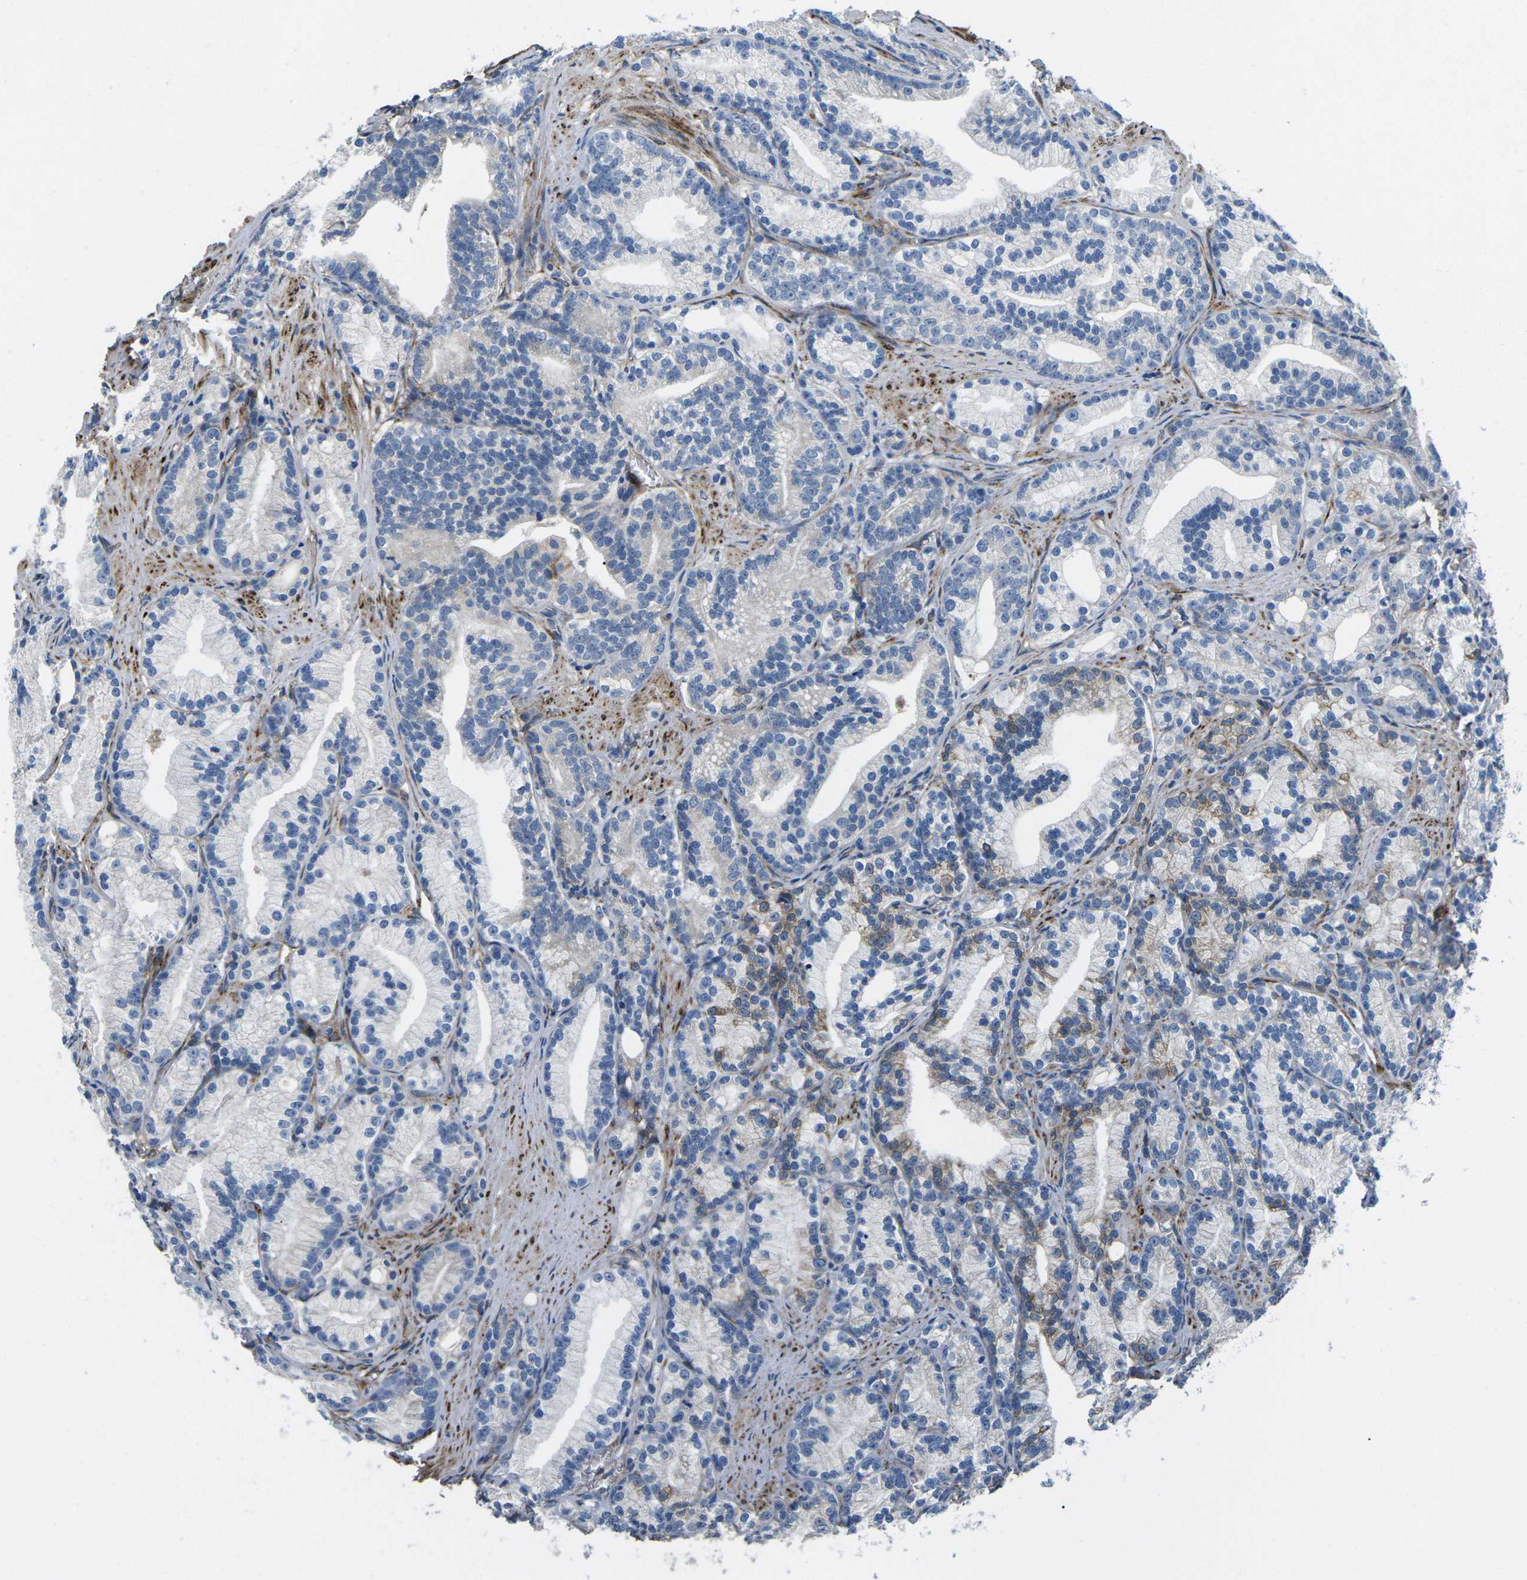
{"staining": {"intensity": "weak", "quantity": "<25%", "location": "cytoplasmic/membranous"}, "tissue": "prostate cancer", "cell_type": "Tumor cells", "image_type": "cancer", "snomed": [{"axis": "morphology", "description": "Adenocarcinoma, Low grade"}, {"axis": "topography", "description": "Prostate"}], "caption": "This is a photomicrograph of IHC staining of prostate cancer, which shows no expression in tumor cells. The staining was performed using DAB (3,3'-diaminobenzidine) to visualize the protein expression in brown, while the nuclei were stained in blue with hematoxylin (Magnification: 20x).", "gene": "PDZD8", "patient": {"sex": "male", "age": 89}}